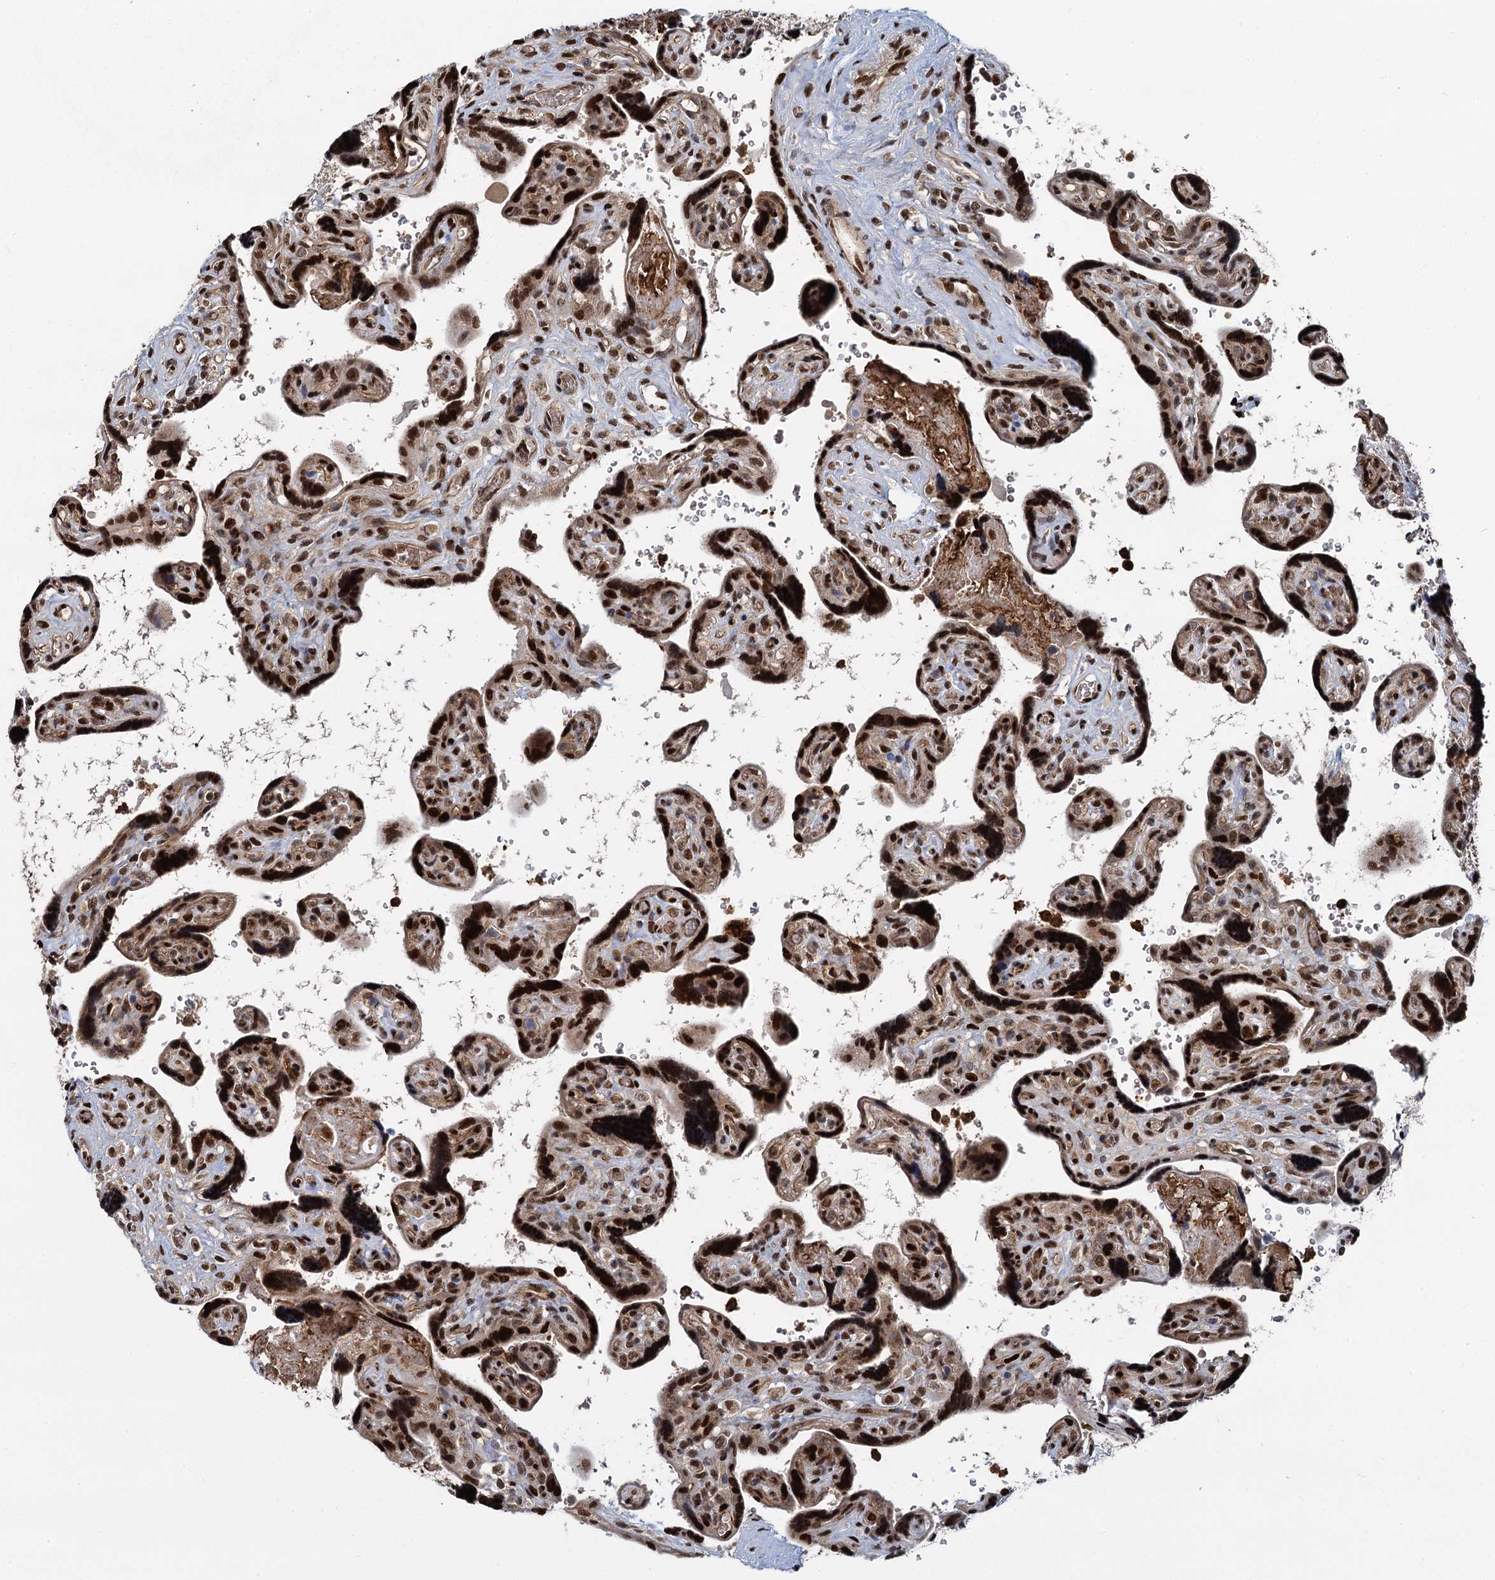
{"staining": {"intensity": "strong", "quantity": "25%-75%", "location": "nuclear"}, "tissue": "placenta", "cell_type": "Trophoblastic cells", "image_type": "normal", "snomed": [{"axis": "morphology", "description": "Normal tissue, NOS"}, {"axis": "topography", "description": "Placenta"}], "caption": "This micrograph displays immunohistochemistry (IHC) staining of benign placenta, with high strong nuclear positivity in approximately 25%-75% of trophoblastic cells.", "gene": "ANKRD49", "patient": {"sex": "female", "age": 39}}